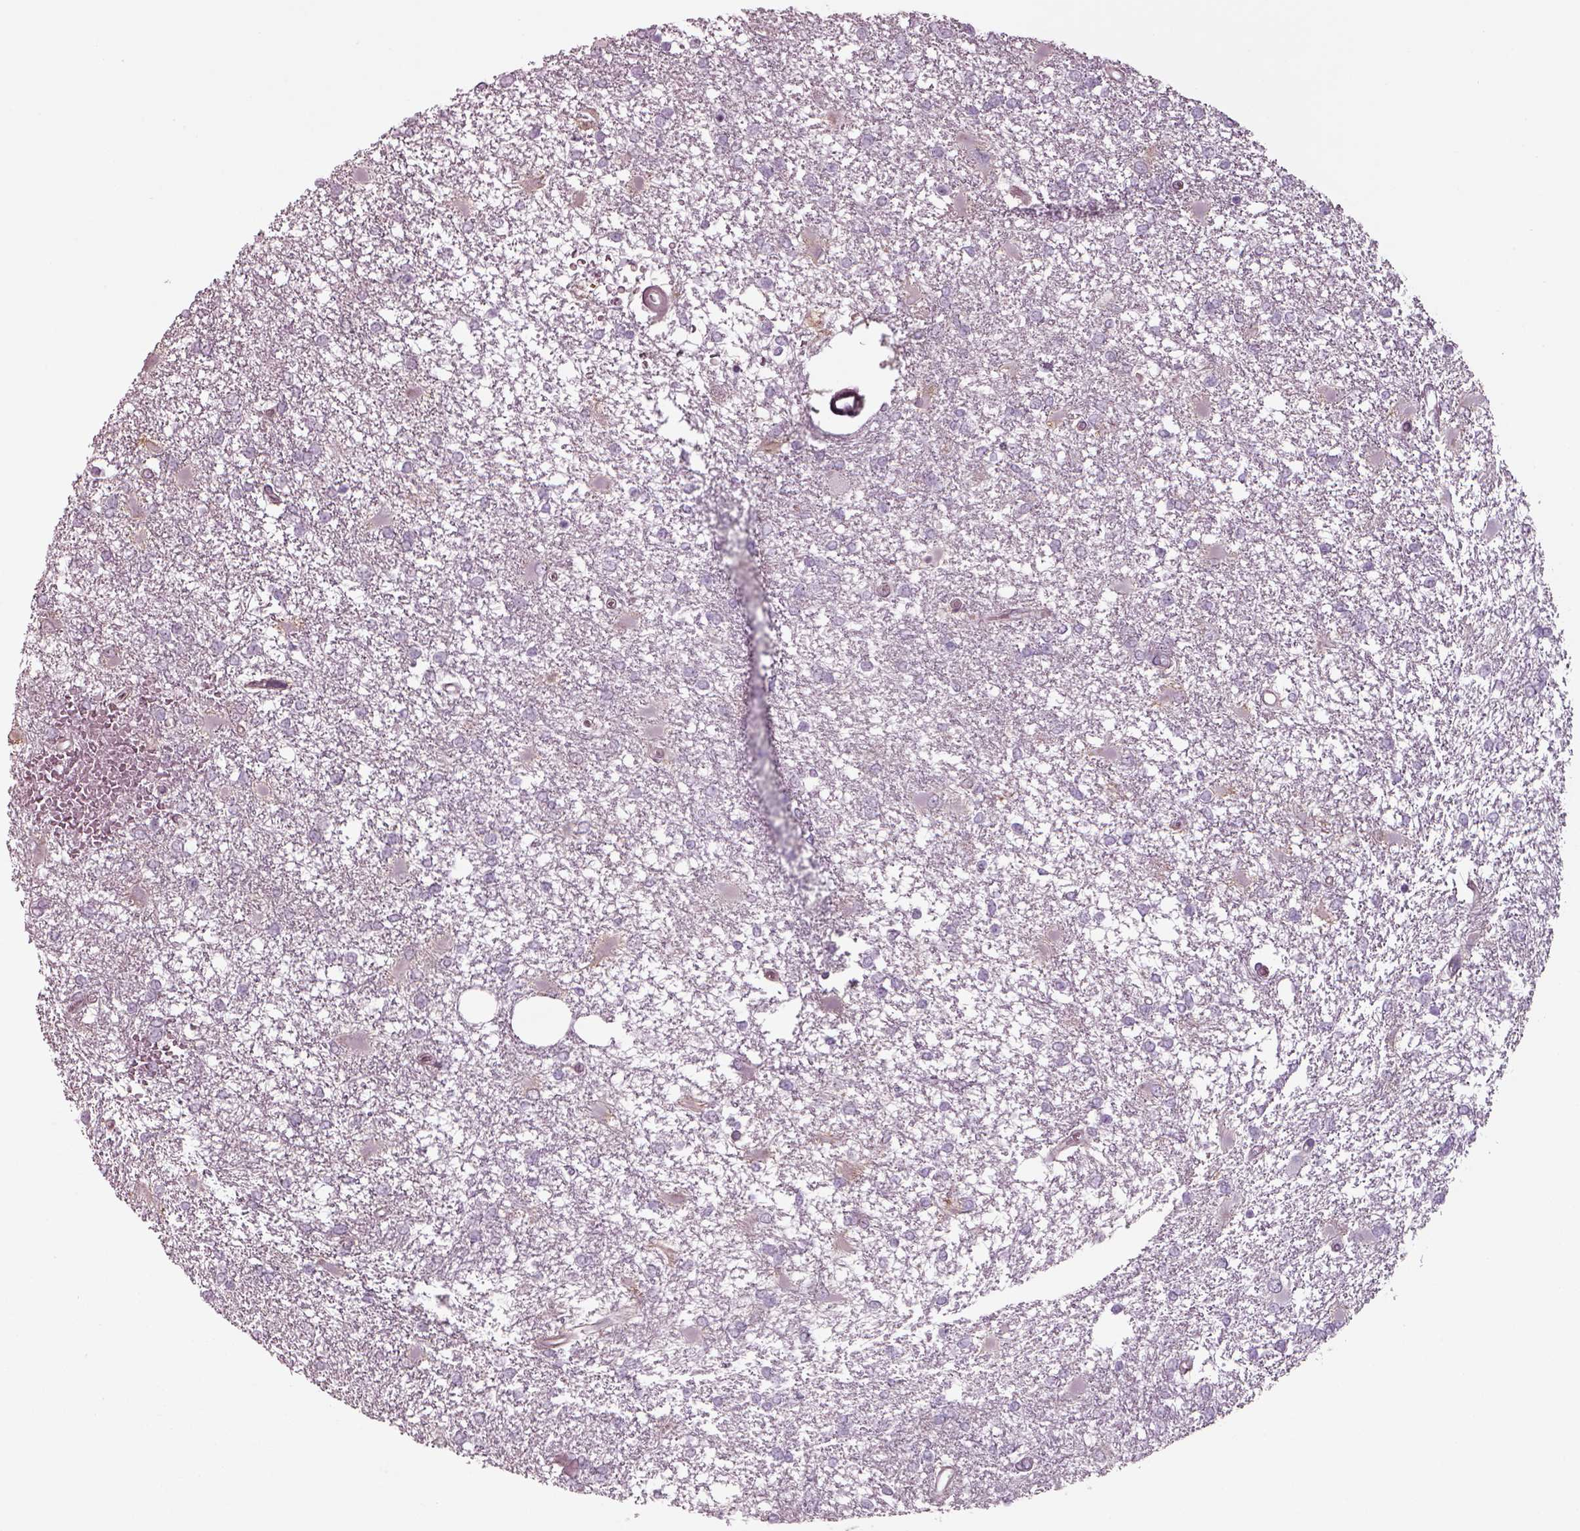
{"staining": {"intensity": "negative", "quantity": "none", "location": "none"}, "tissue": "glioma", "cell_type": "Tumor cells", "image_type": "cancer", "snomed": [{"axis": "morphology", "description": "Glioma, malignant, High grade"}, {"axis": "topography", "description": "Cerebral cortex"}], "caption": "This is an immunohistochemistry (IHC) photomicrograph of high-grade glioma (malignant). There is no staining in tumor cells.", "gene": "SEPTIN14", "patient": {"sex": "male", "age": 79}}